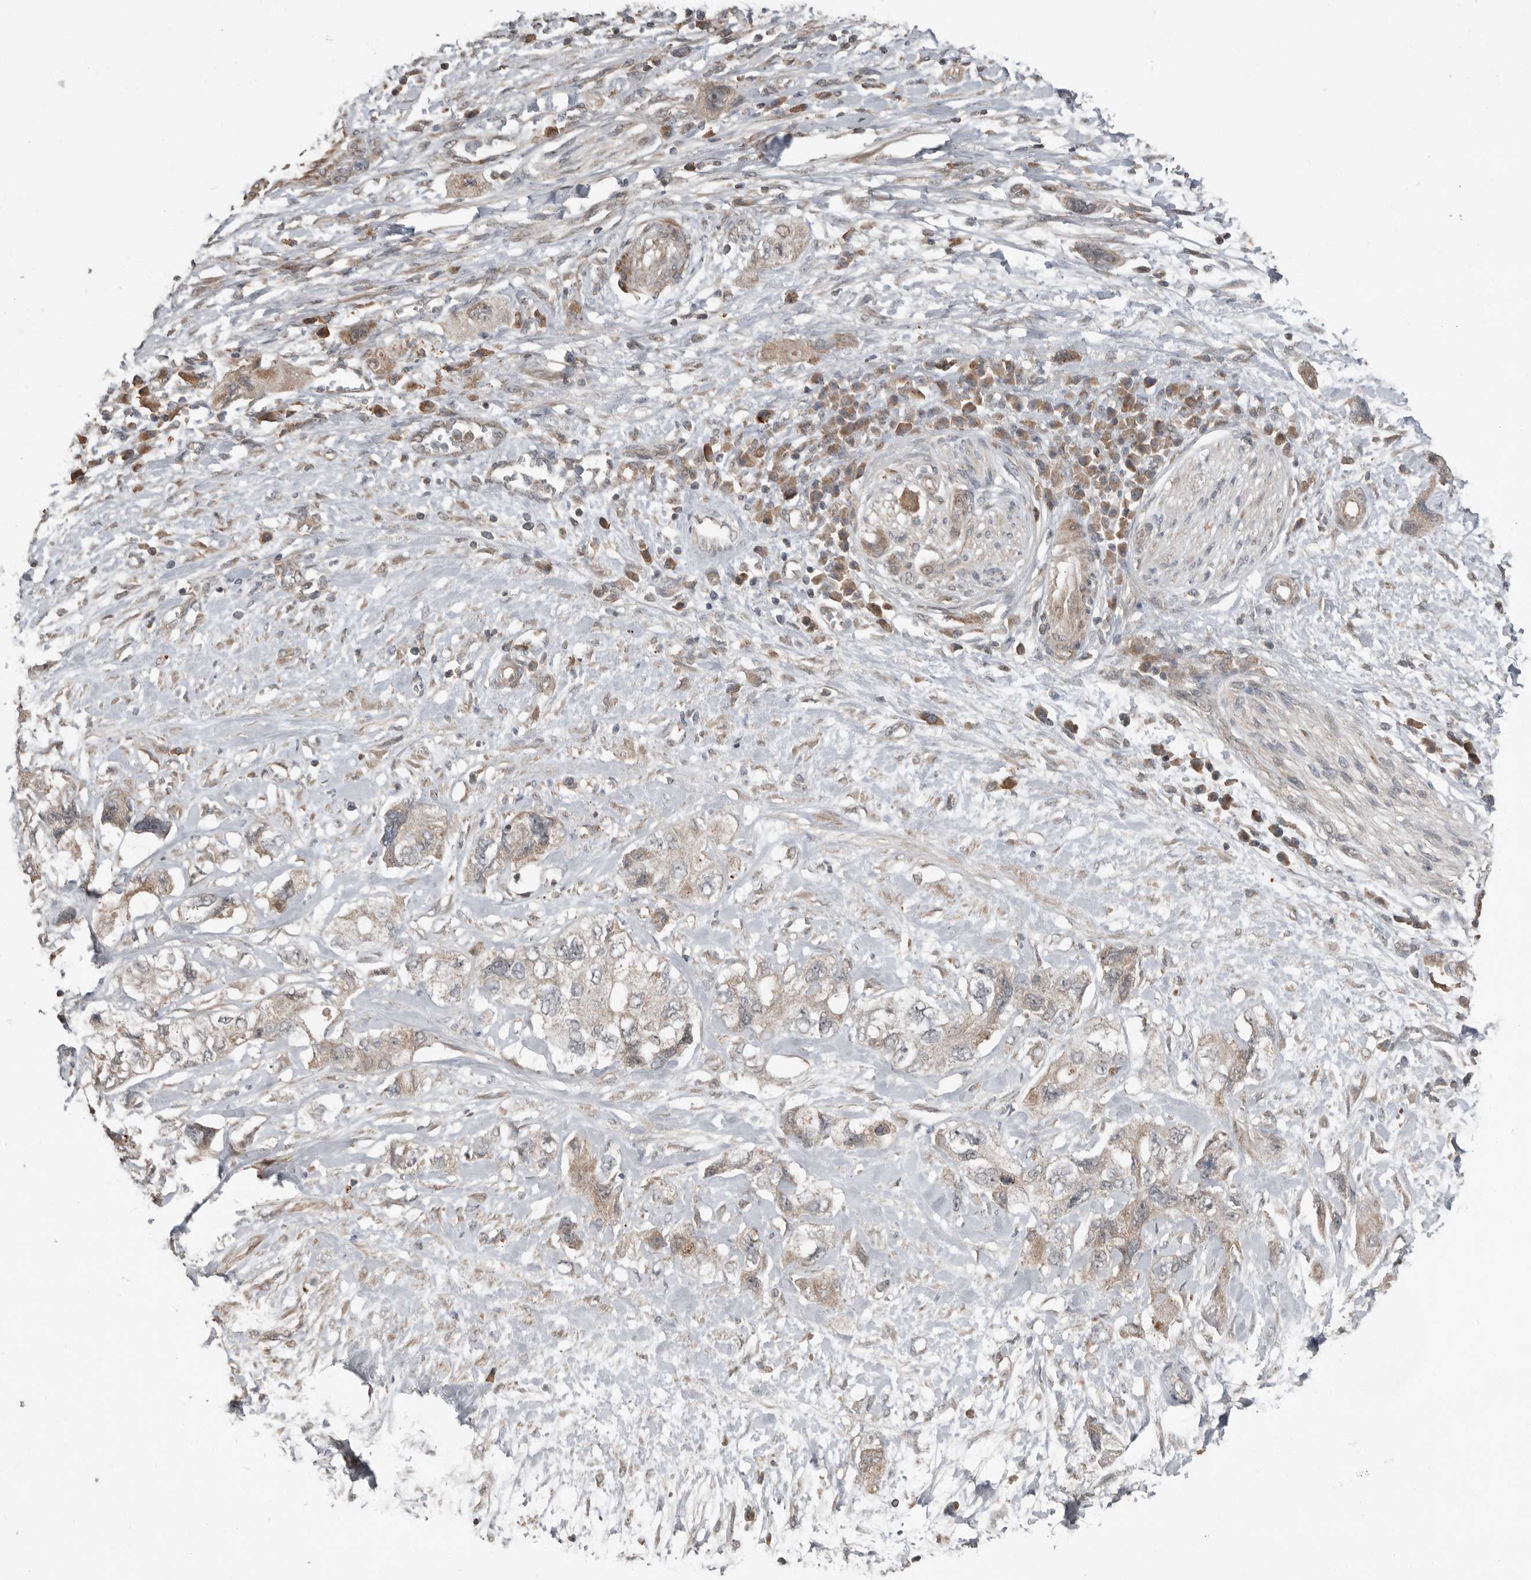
{"staining": {"intensity": "weak", "quantity": ">75%", "location": "cytoplasmic/membranous"}, "tissue": "pancreatic cancer", "cell_type": "Tumor cells", "image_type": "cancer", "snomed": [{"axis": "morphology", "description": "Adenocarcinoma, NOS"}, {"axis": "topography", "description": "Pancreas"}], "caption": "This image shows IHC staining of pancreatic adenocarcinoma, with low weak cytoplasmic/membranous expression in about >75% of tumor cells.", "gene": "SLC6A7", "patient": {"sex": "female", "age": 73}}